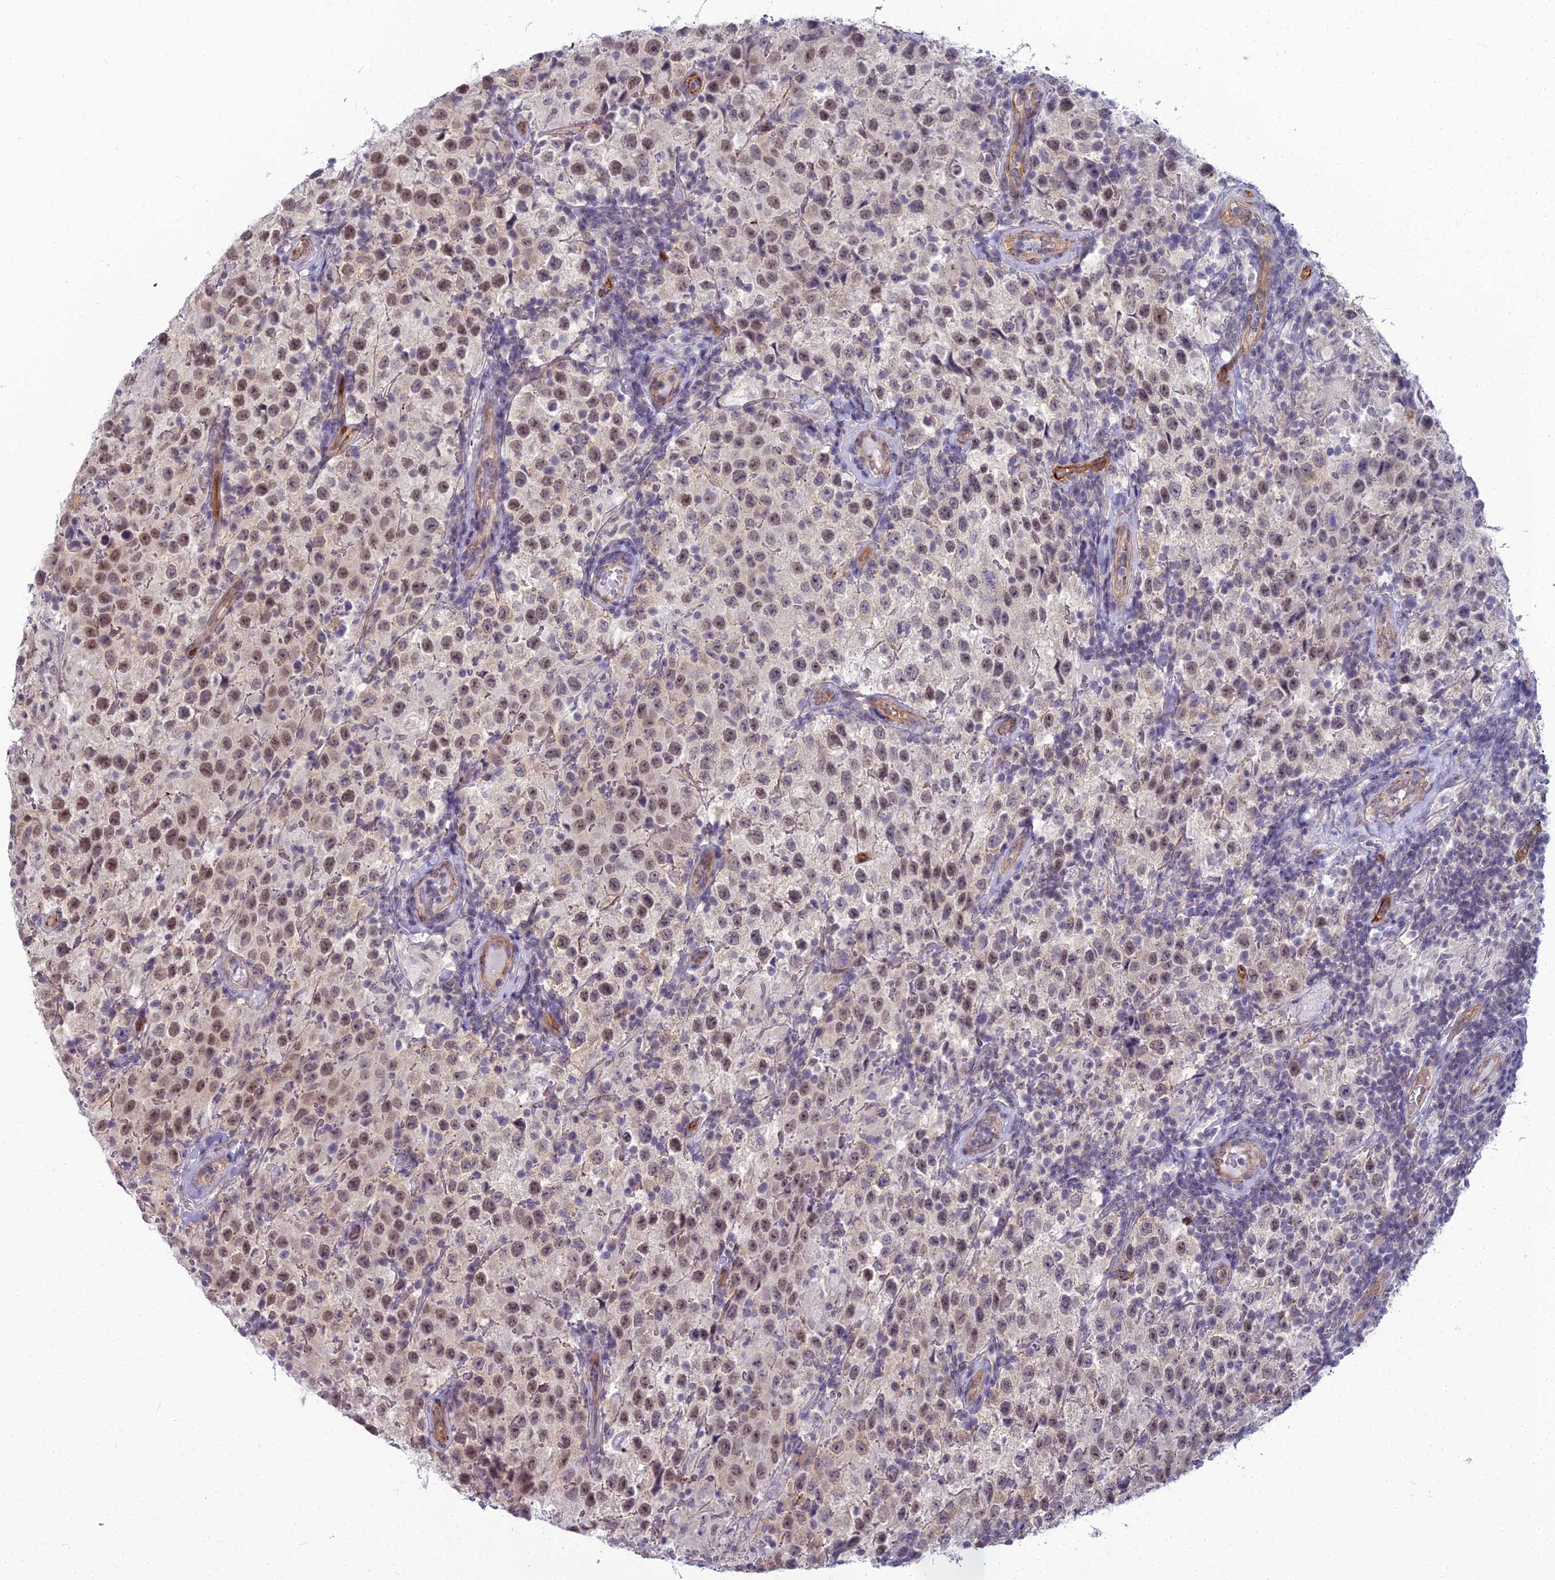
{"staining": {"intensity": "moderate", "quantity": ">75%", "location": "nuclear"}, "tissue": "testis cancer", "cell_type": "Tumor cells", "image_type": "cancer", "snomed": [{"axis": "morphology", "description": "Seminoma, NOS"}, {"axis": "morphology", "description": "Carcinoma, Embryonal, NOS"}, {"axis": "topography", "description": "Testis"}], "caption": "Brown immunohistochemical staining in human testis seminoma displays moderate nuclear staining in approximately >75% of tumor cells.", "gene": "RGL3", "patient": {"sex": "male", "age": 41}}